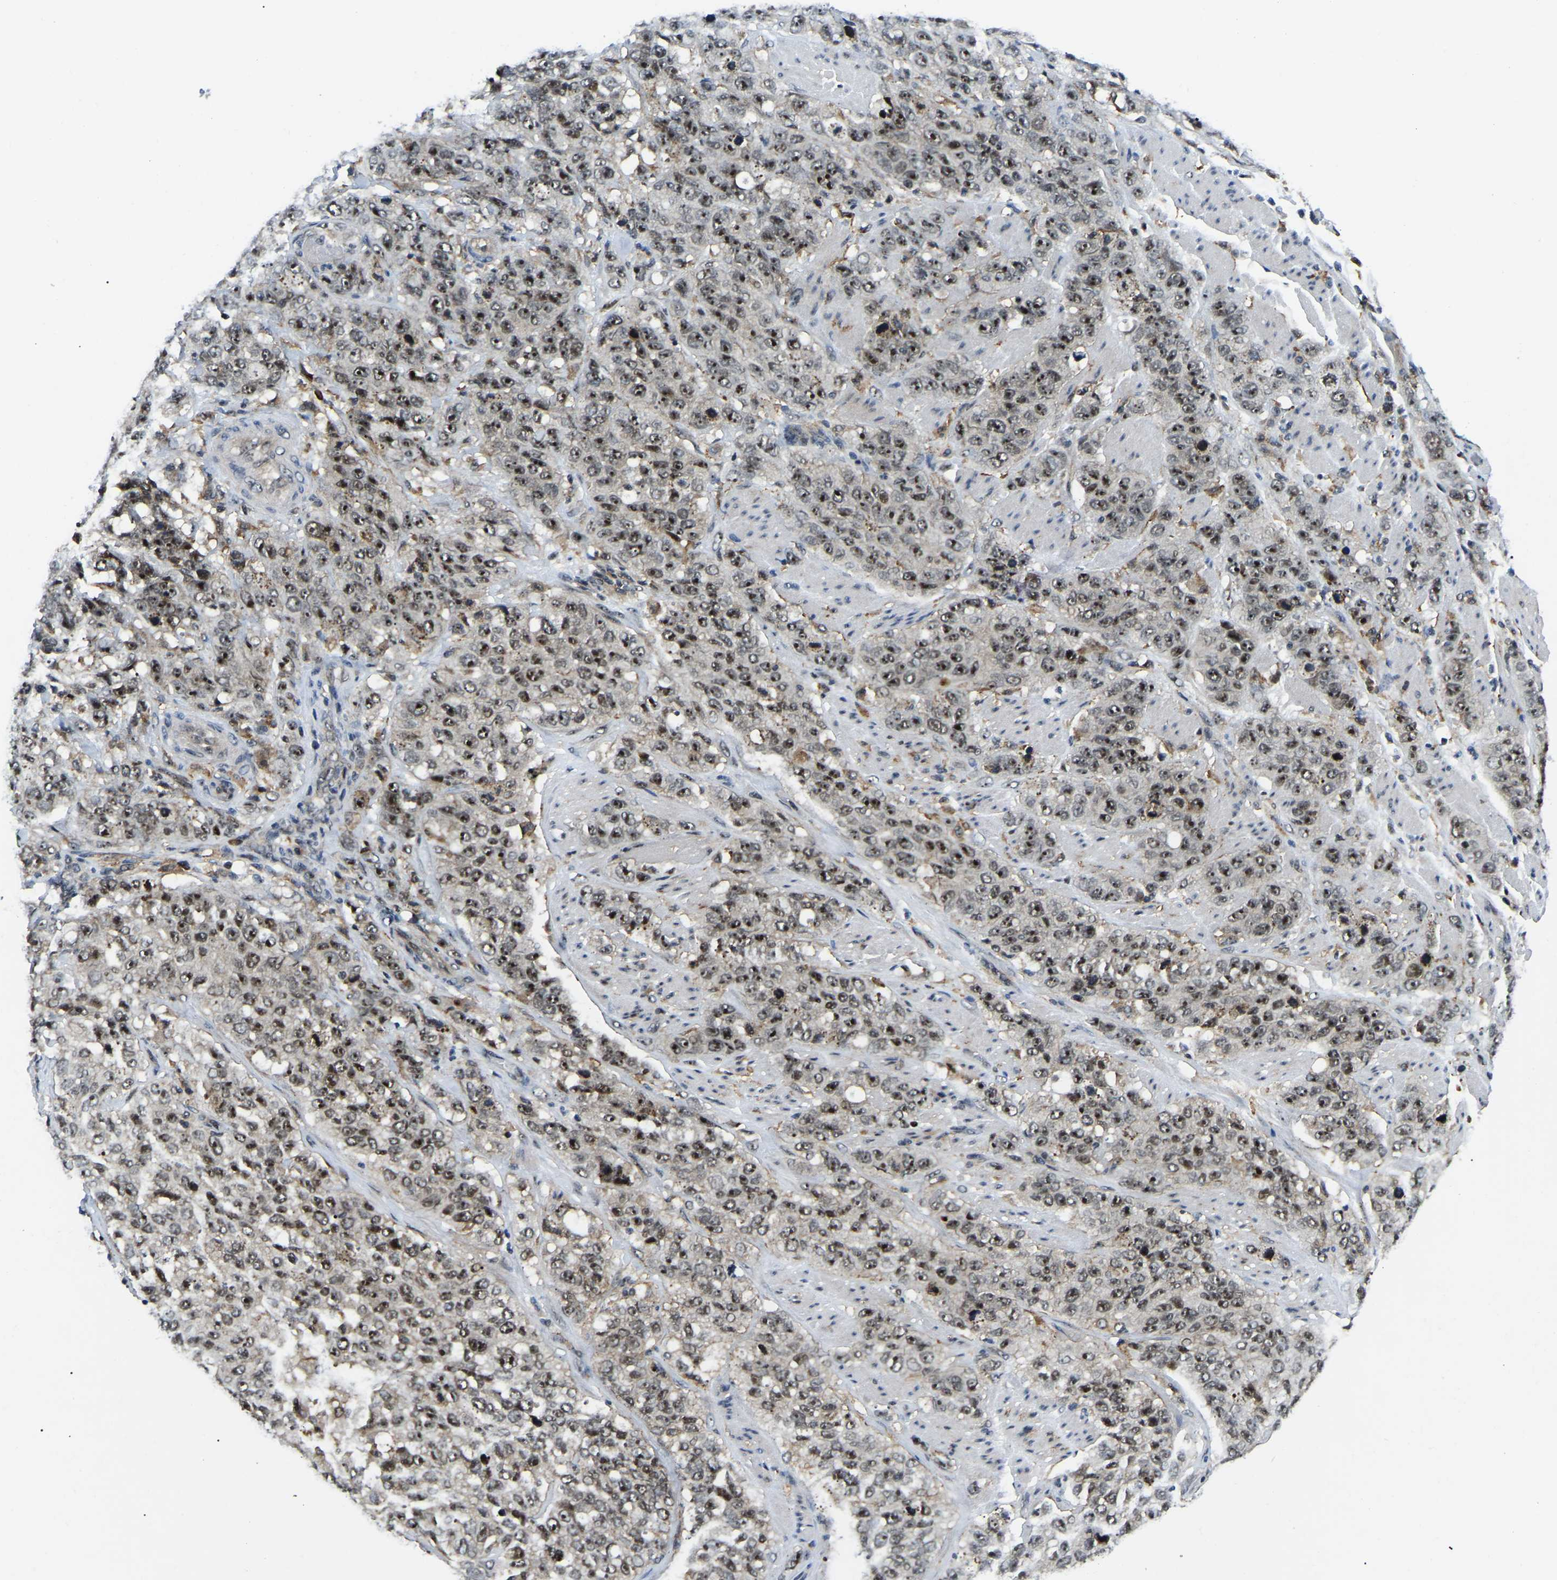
{"staining": {"intensity": "strong", "quantity": ">75%", "location": "nuclear"}, "tissue": "stomach cancer", "cell_type": "Tumor cells", "image_type": "cancer", "snomed": [{"axis": "morphology", "description": "Adenocarcinoma, NOS"}, {"axis": "topography", "description": "Stomach"}], "caption": "An image of stomach cancer (adenocarcinoma) stained for a protein shows strong nuclear brown staining in tumor cells. The staining is performed using DAB brown chromogen to label protein expression. The nuclei are counter-stained blue using hematoxylin.", "gene": "RRP1B", "patient": {"sex": "male", "age": 48}}